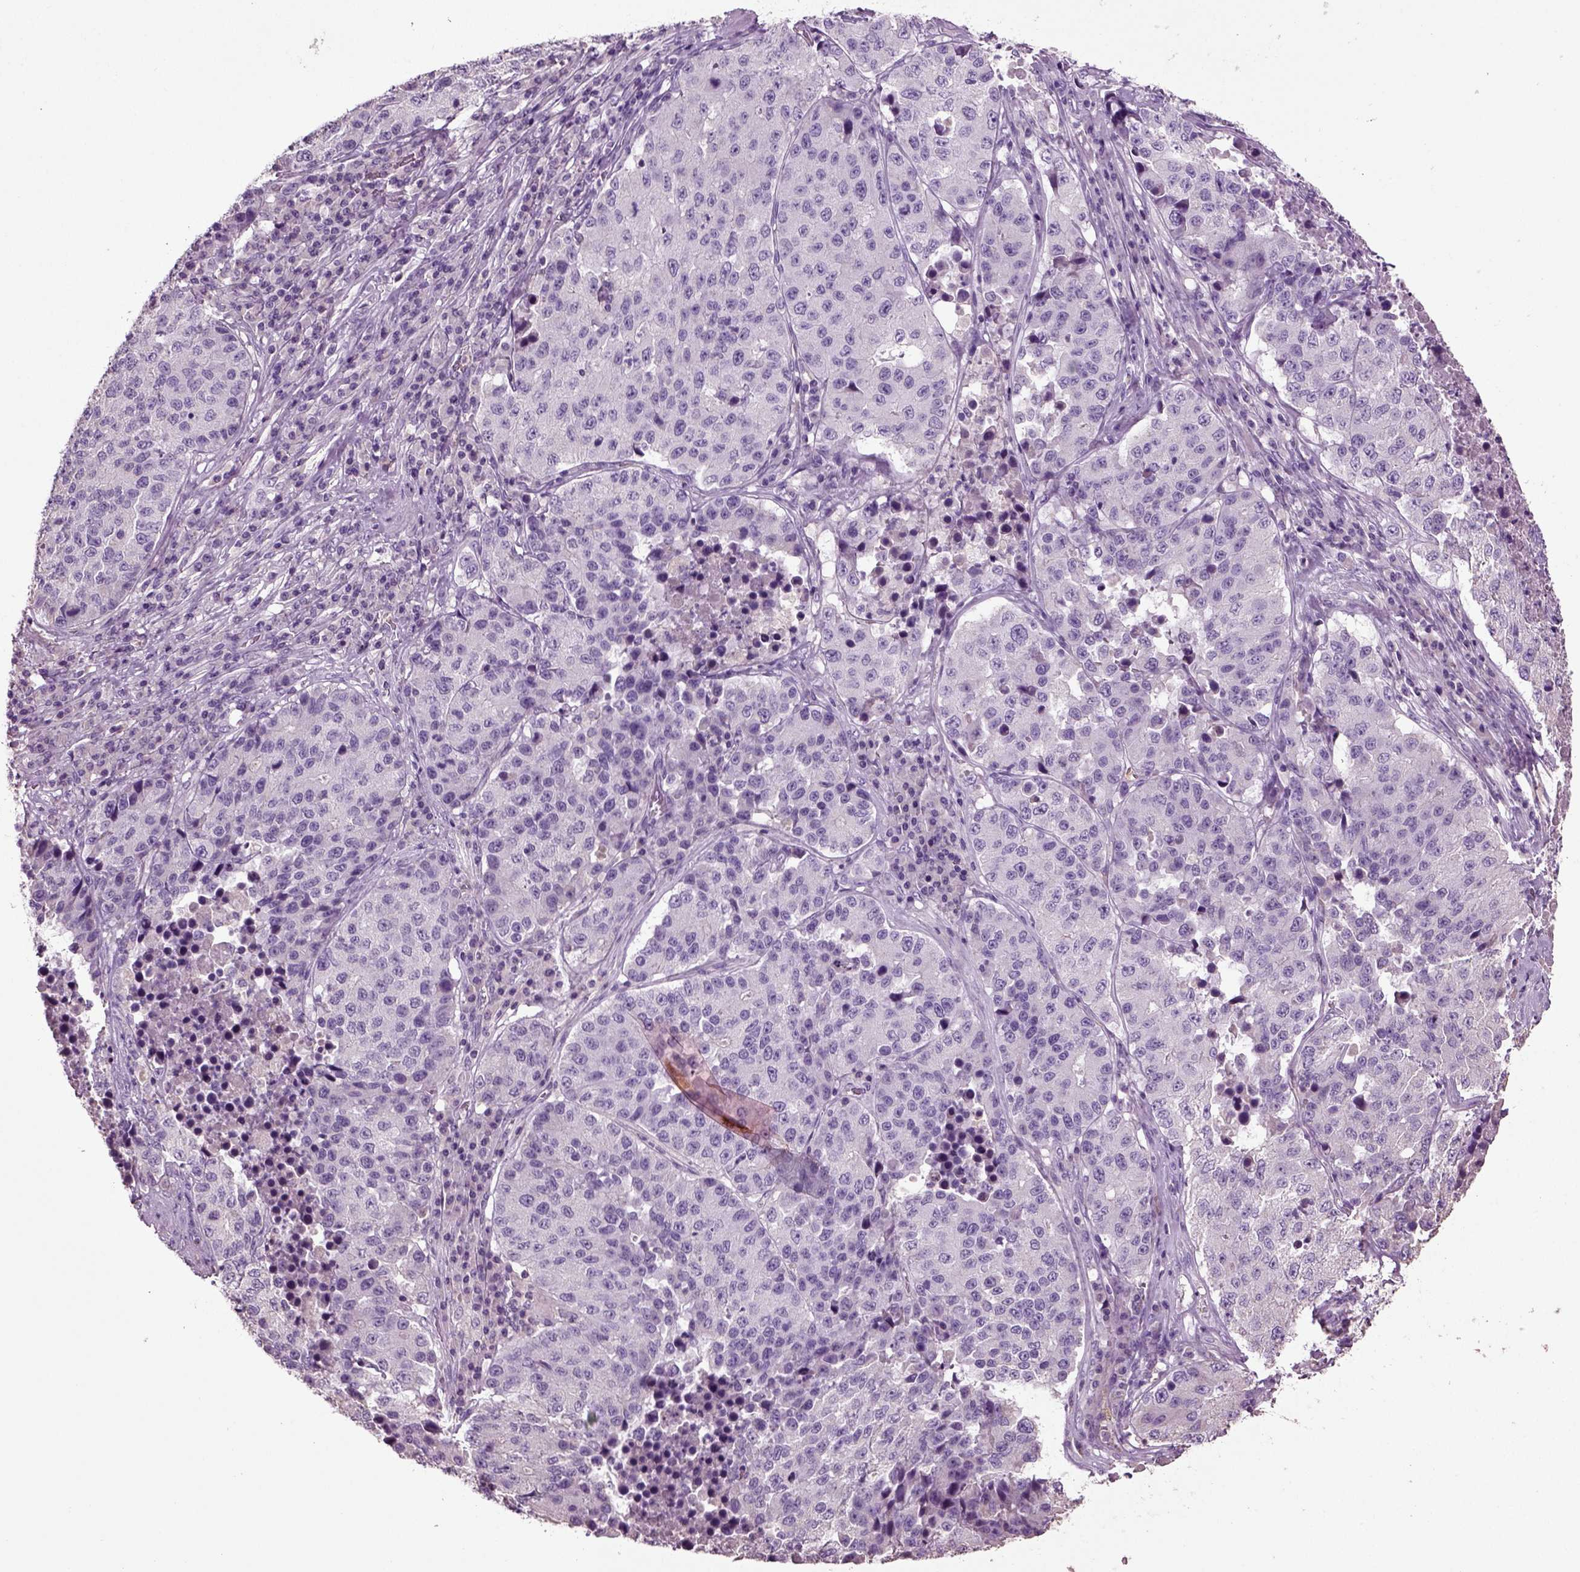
{"staining": {"intensity": "negative", "quantity": "none", "location": "none"}, "tissue": "stomach cancer", "cell_type": "Tumor cells", "image_type": "cancer", "snomed": [{"axis": "morphology", "description": "Adenocarcinoma, NOS"}, {"axis": "topography", "description": "Stomach"}], "caption": "High magnification brightfield microscopy of stomach cancer stained with DAB (3,3'-diaminobenzidine) (brown) and counterstained with hematoxylin (blue): tumor cells show no significant expression.", "gene": "DEFB118", "patient": {"sex": "male", "age": 71}}